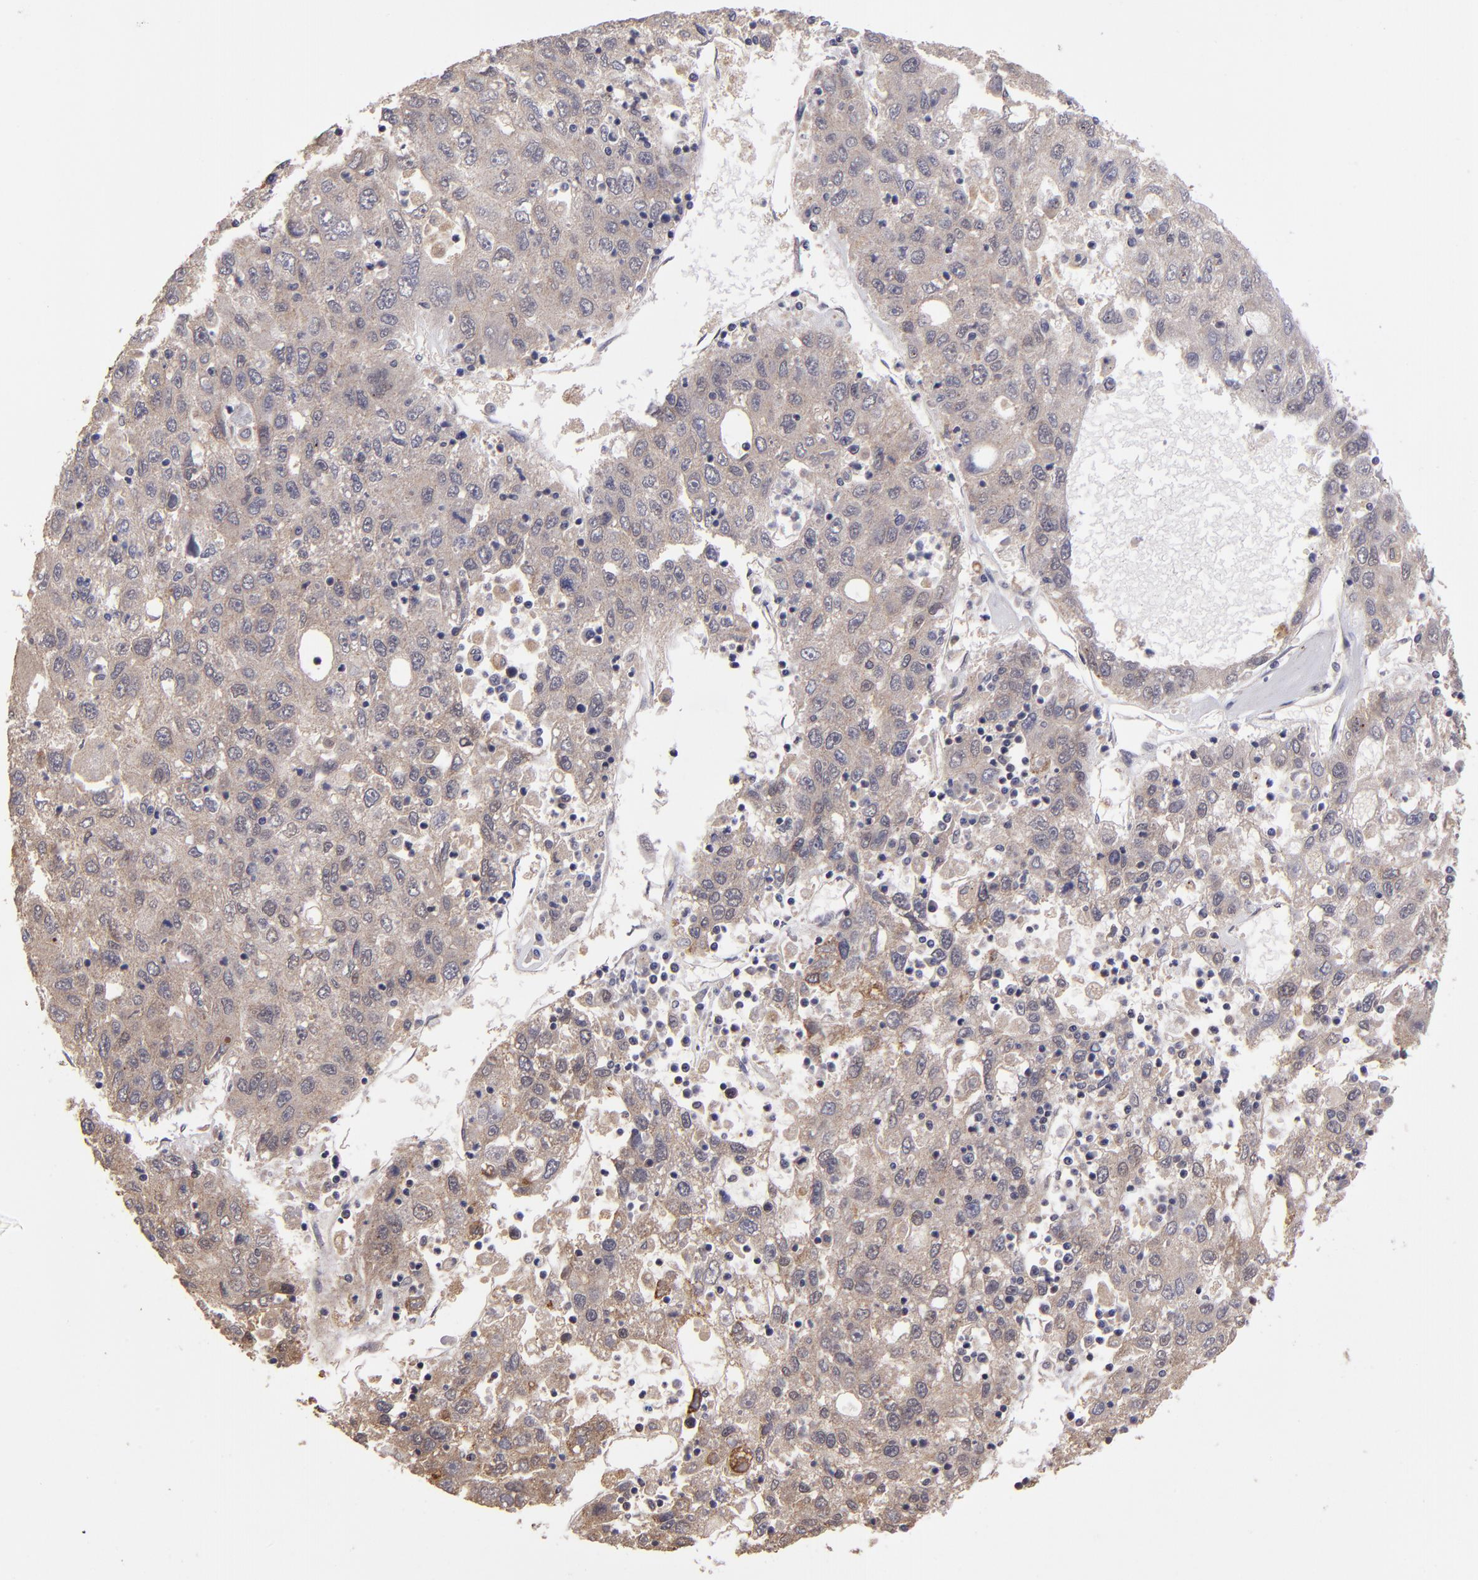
{"staining": {"intensity": "moderate", "quantity": ">75%", "location": "cytoplasmic/membranous"}, "tissue": "liver cancer", "cell_type": "Tumor cells", "image_type": "cancer", "snomed": [{"axis": "morphology", "description": "Carcinoma, Hepatocellular, NOS"}, {"axis": "topography", "description": "Liver"}], "caption": "Approximately >75% of tumor cells in liver hepatocellular carcinoma exhibit moderate cytoplasmic/membranous protein expression as visualized by brown immunohistochemical staining.", "gene": "SIPA1L1", "patient": {"sex": "male", "age": 49}}